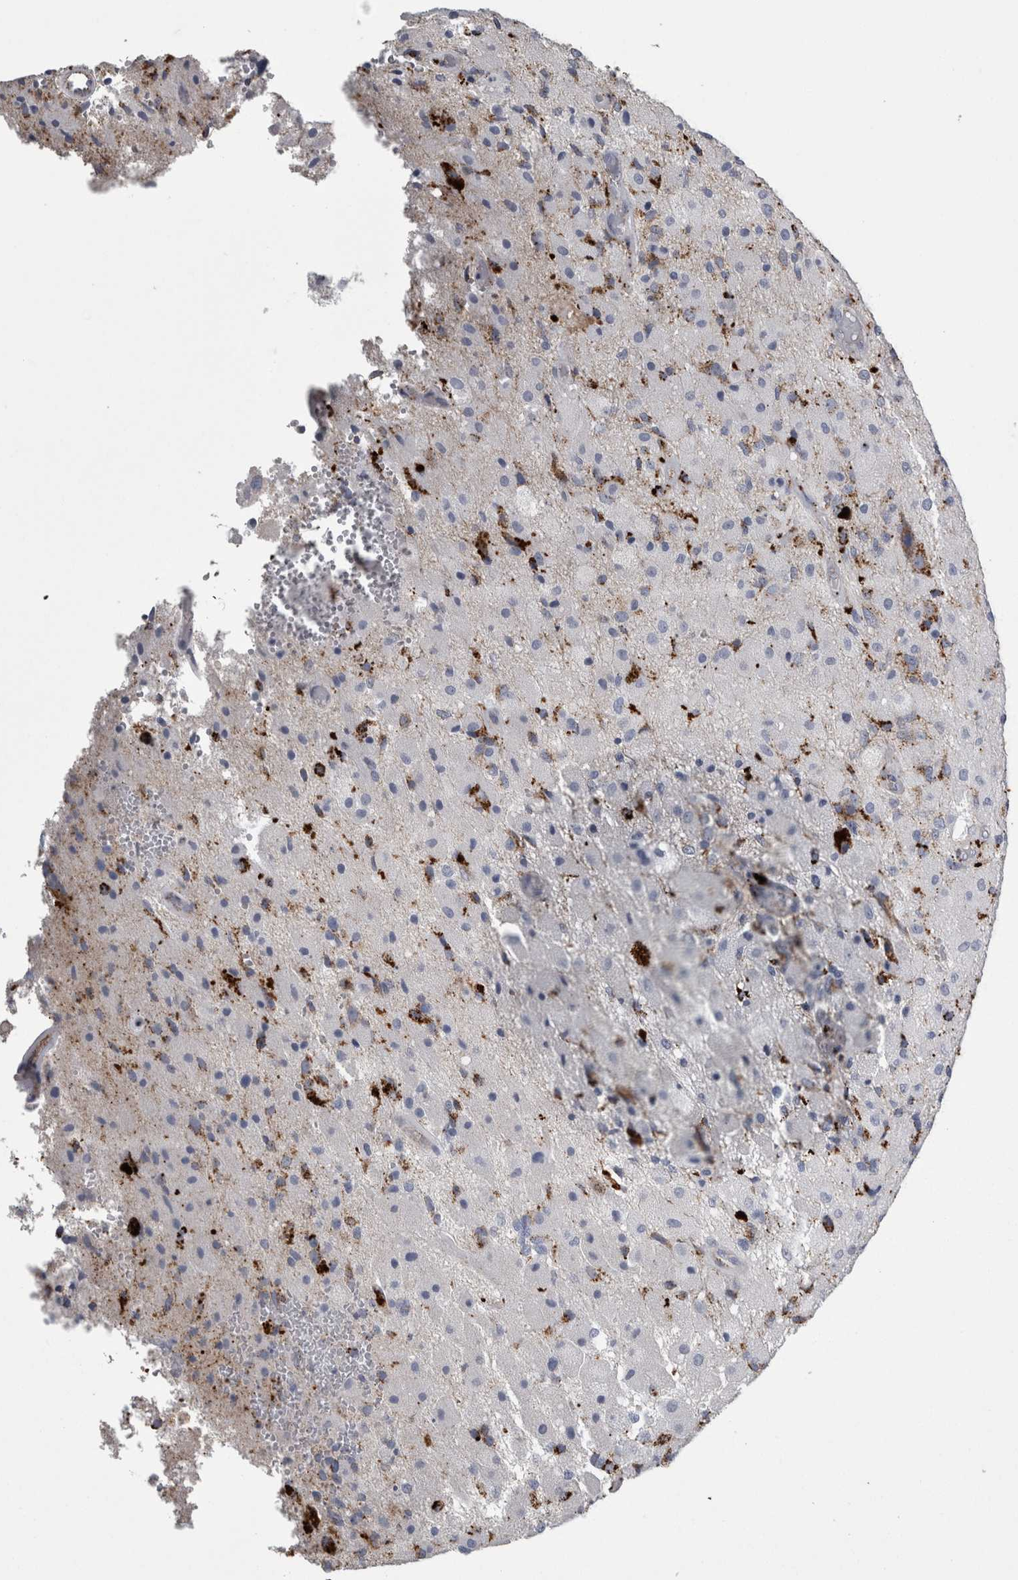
{"staining": {"intensity": "moderate", "quantity": "<25%", "location": "cytoplasmic/membranous"}, "tissue": "glioma", "cell_type": "Tumor cells", "image_type": "cancer", "snomed": [{"axis": "morphology", "description": "Normal tissue, NOS"}, {"axis": "morphology", "description": "Glioma, malignant, High grade"}, {"axis": "topography", "description": "Cerebral cortex"}], "caption": "IHC of human high-grade glioma (malignant) demonstrates low levels of moderate cytoplasmic/membranous staining in approximately <25% of tumor cells.", "gene": "DPP7", "patient": {"sex": "male", "age": 77}}